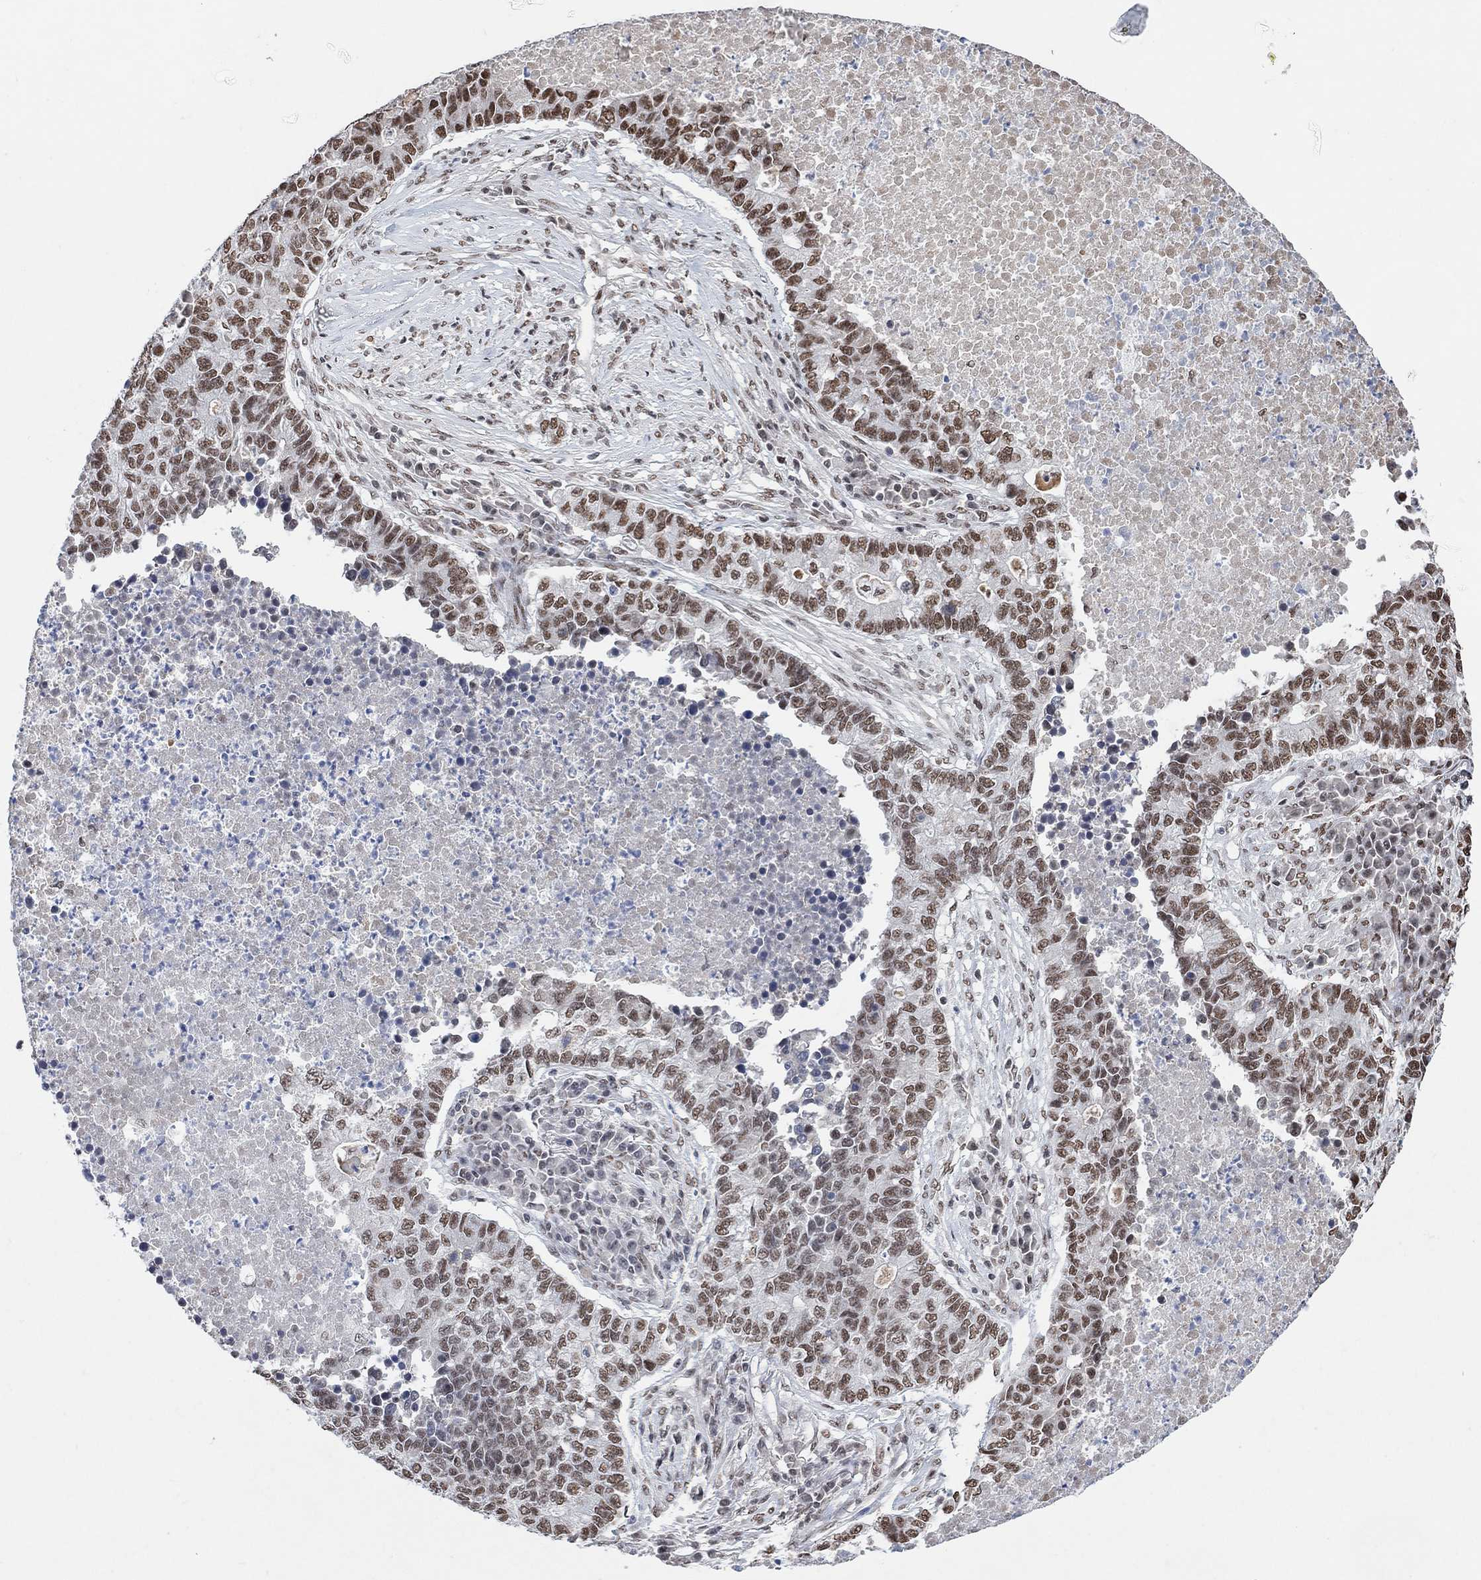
{"staining": {"intensity": "moderate", "quantity": ">75%", "location": "nuclear"}, "tissue": "lung cancer", "cell_type": "Tumor cells", "image_type": "cancer", "snomed": [{"axis": "morphology", "description": "Adenocarcinoma, NOS"}, {"axis": "topography", "description": "Lung"}], "caption": "This is an image of immunohistochemistry (IHC) staining of lung cancer (adenocarcinoma), which shows moderate expression in the nuclear of tumor cells.", "gene": "USP39", "patient": {"sex": "male", "age": 57}}